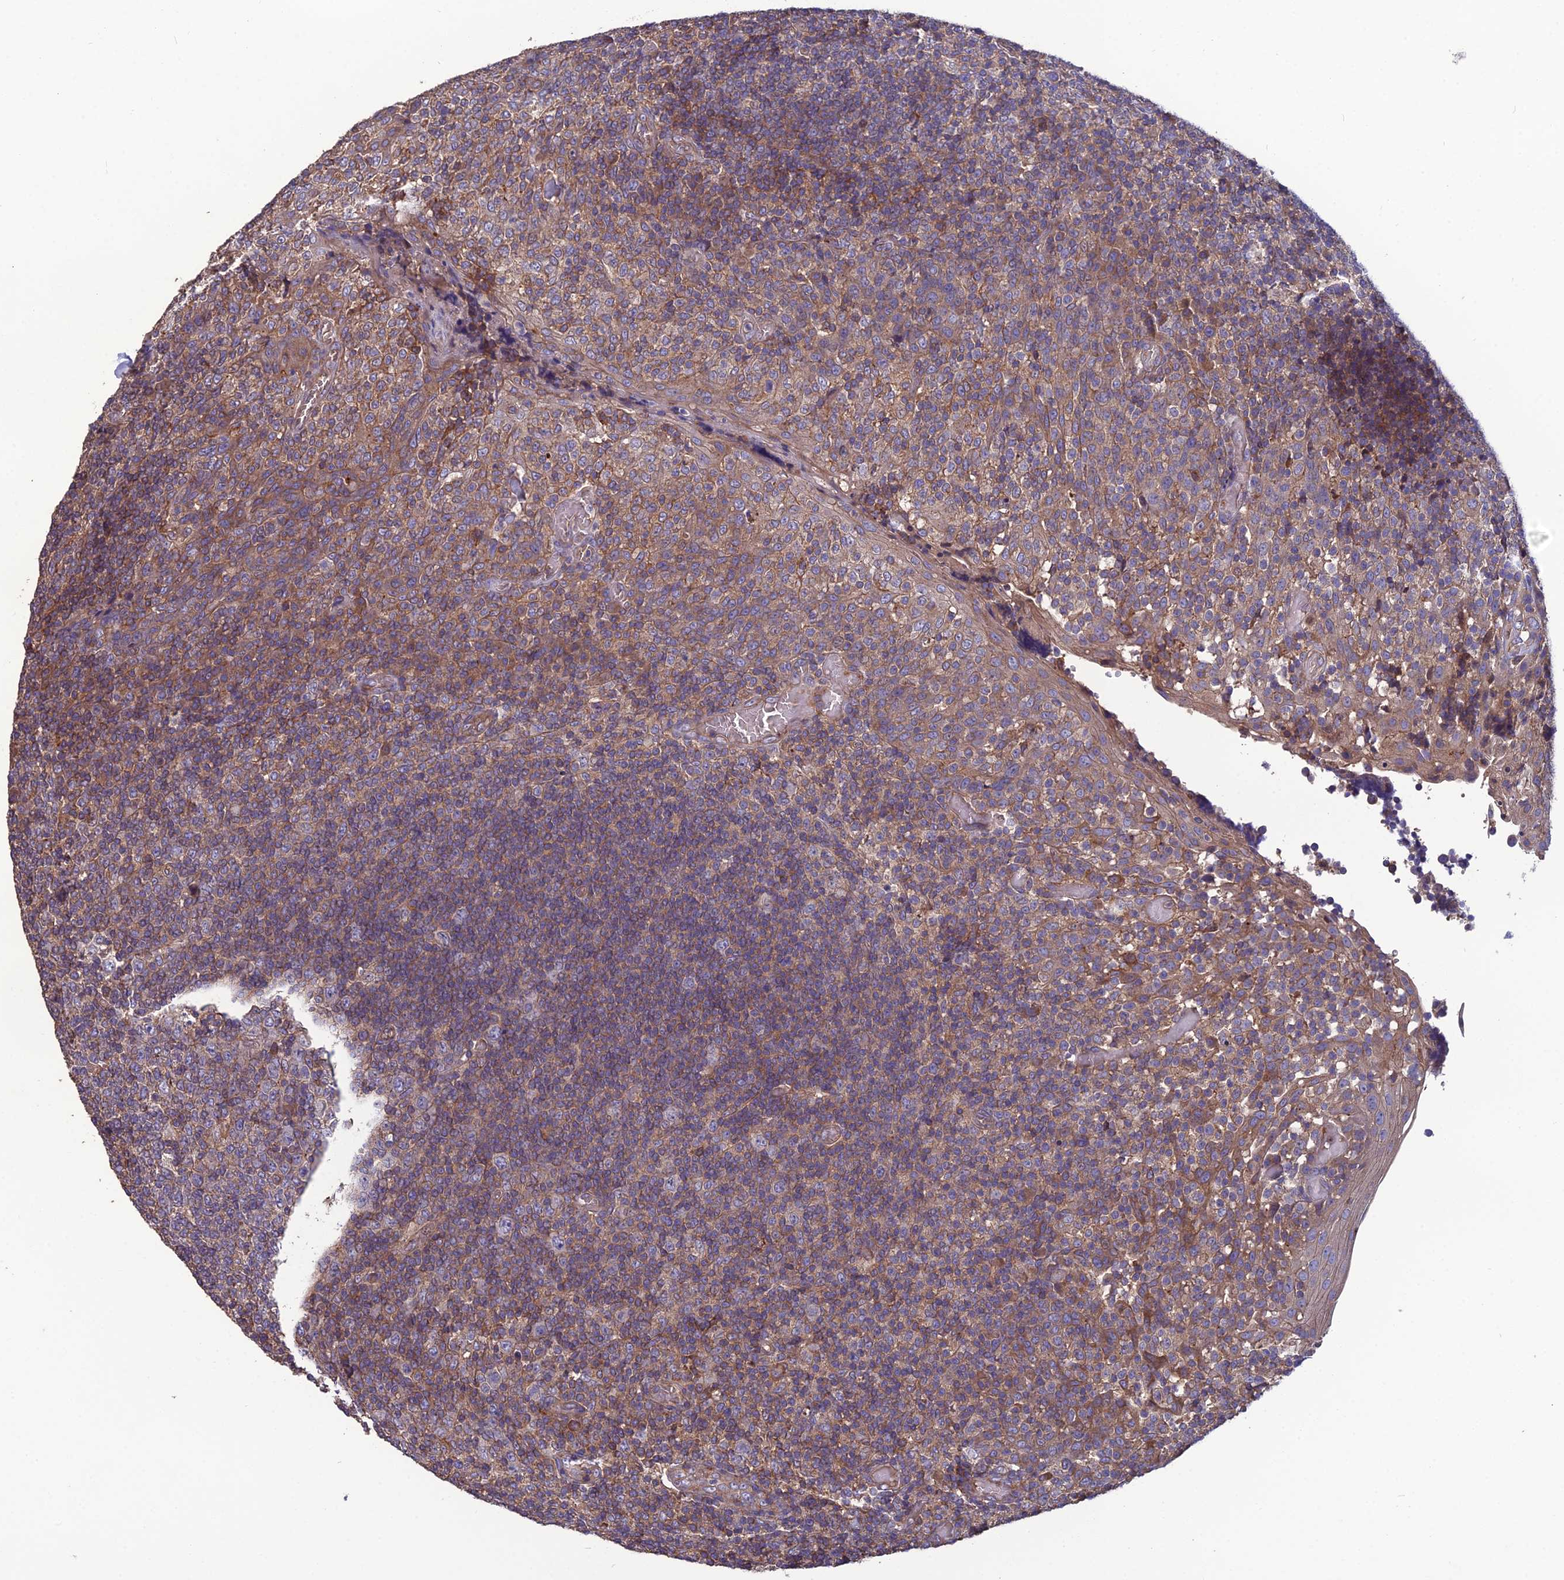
{"staining": {"intensity": "weak", "quantity": "25%-75%", "location": "cytoplasmic/membranous"}, "tissue": "tonsil", "cell_type": "Germinal center cells", "image_type": "normal", "snomed": [{"axis": "morphology", "description": "Normal tissue, NOS"}, {"axis": "topography", "description": "Tonsil"}], "caption": "Normal tonsil was stained to show a protein in brown. There is low levels of weak cytoplasmic/membranous expression in about 25%-75% of germinal center cells. The staining is performed using DAB (3,3'-diaminobenzidine) brown chromogen to label protein expression. The nuclei are counter-stained blue using hematoxylin.", "gene": "GALR2", "patient": {"sex": "female", "age": 19}}